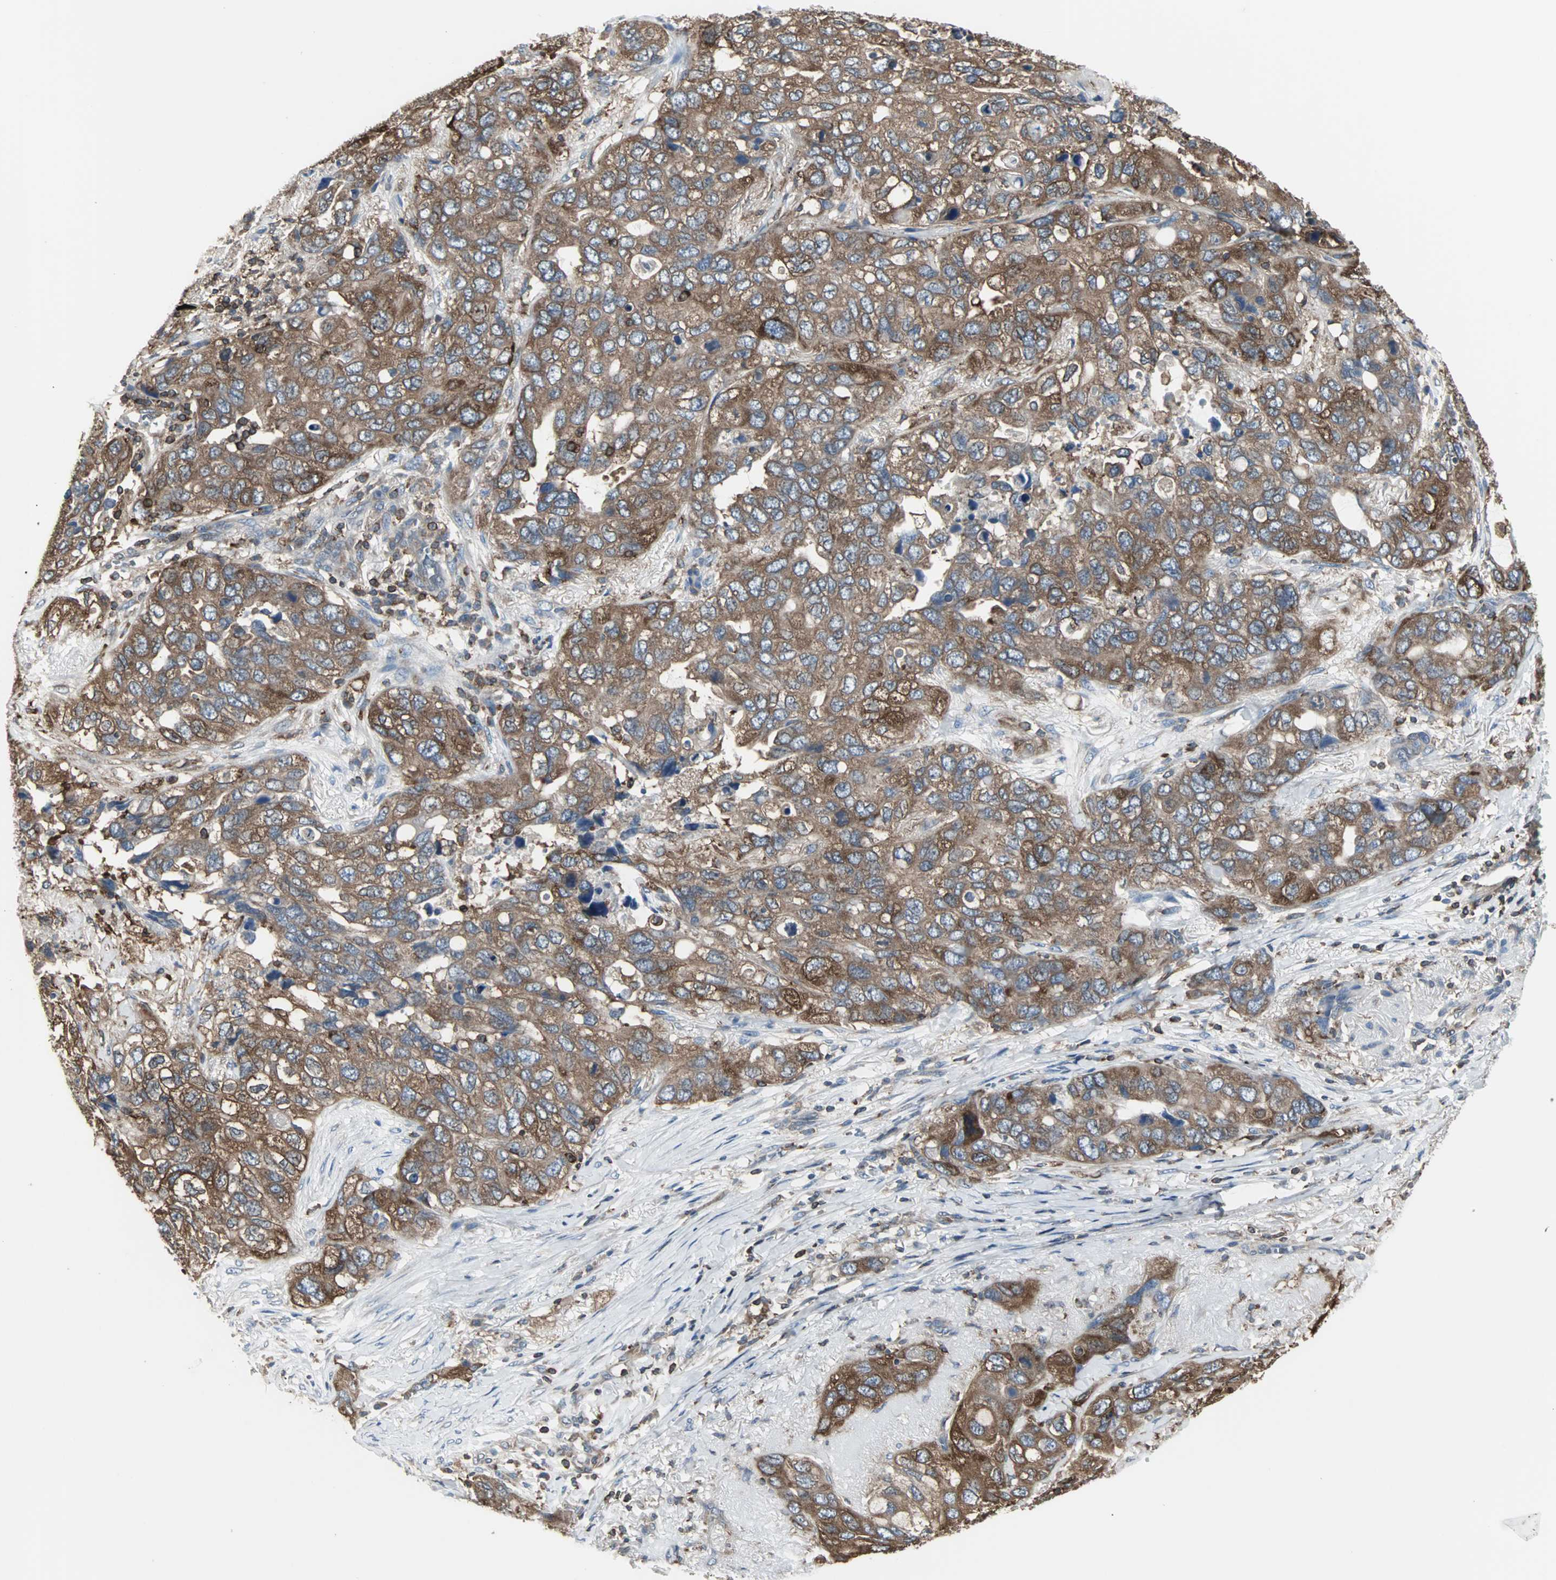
{"staining": {"intensity": "strong", "quantity": ">75%", "location": "cytoplasmic/membranous"}, "tissue": "lung cancer", "cell_type": "Tumor cells", "image_type": "cancer", "snomed": [{"axis": "morphology", "description": "Squamous cell carcinoma, NOS"}, {"axis": "topography", "description": "Lung"}], "caption": "Immunohistochemical staining of lung cancer (squamous cell carcinoma) reveals high levels of strong cytoplasmic/membranous expression in approximately >75% of tumor cells. The protein is shown in brown color, while the nuclei are stained blue.", "gene": "LRRFIP1", "patient": {"sex": "female", "age": 73}}